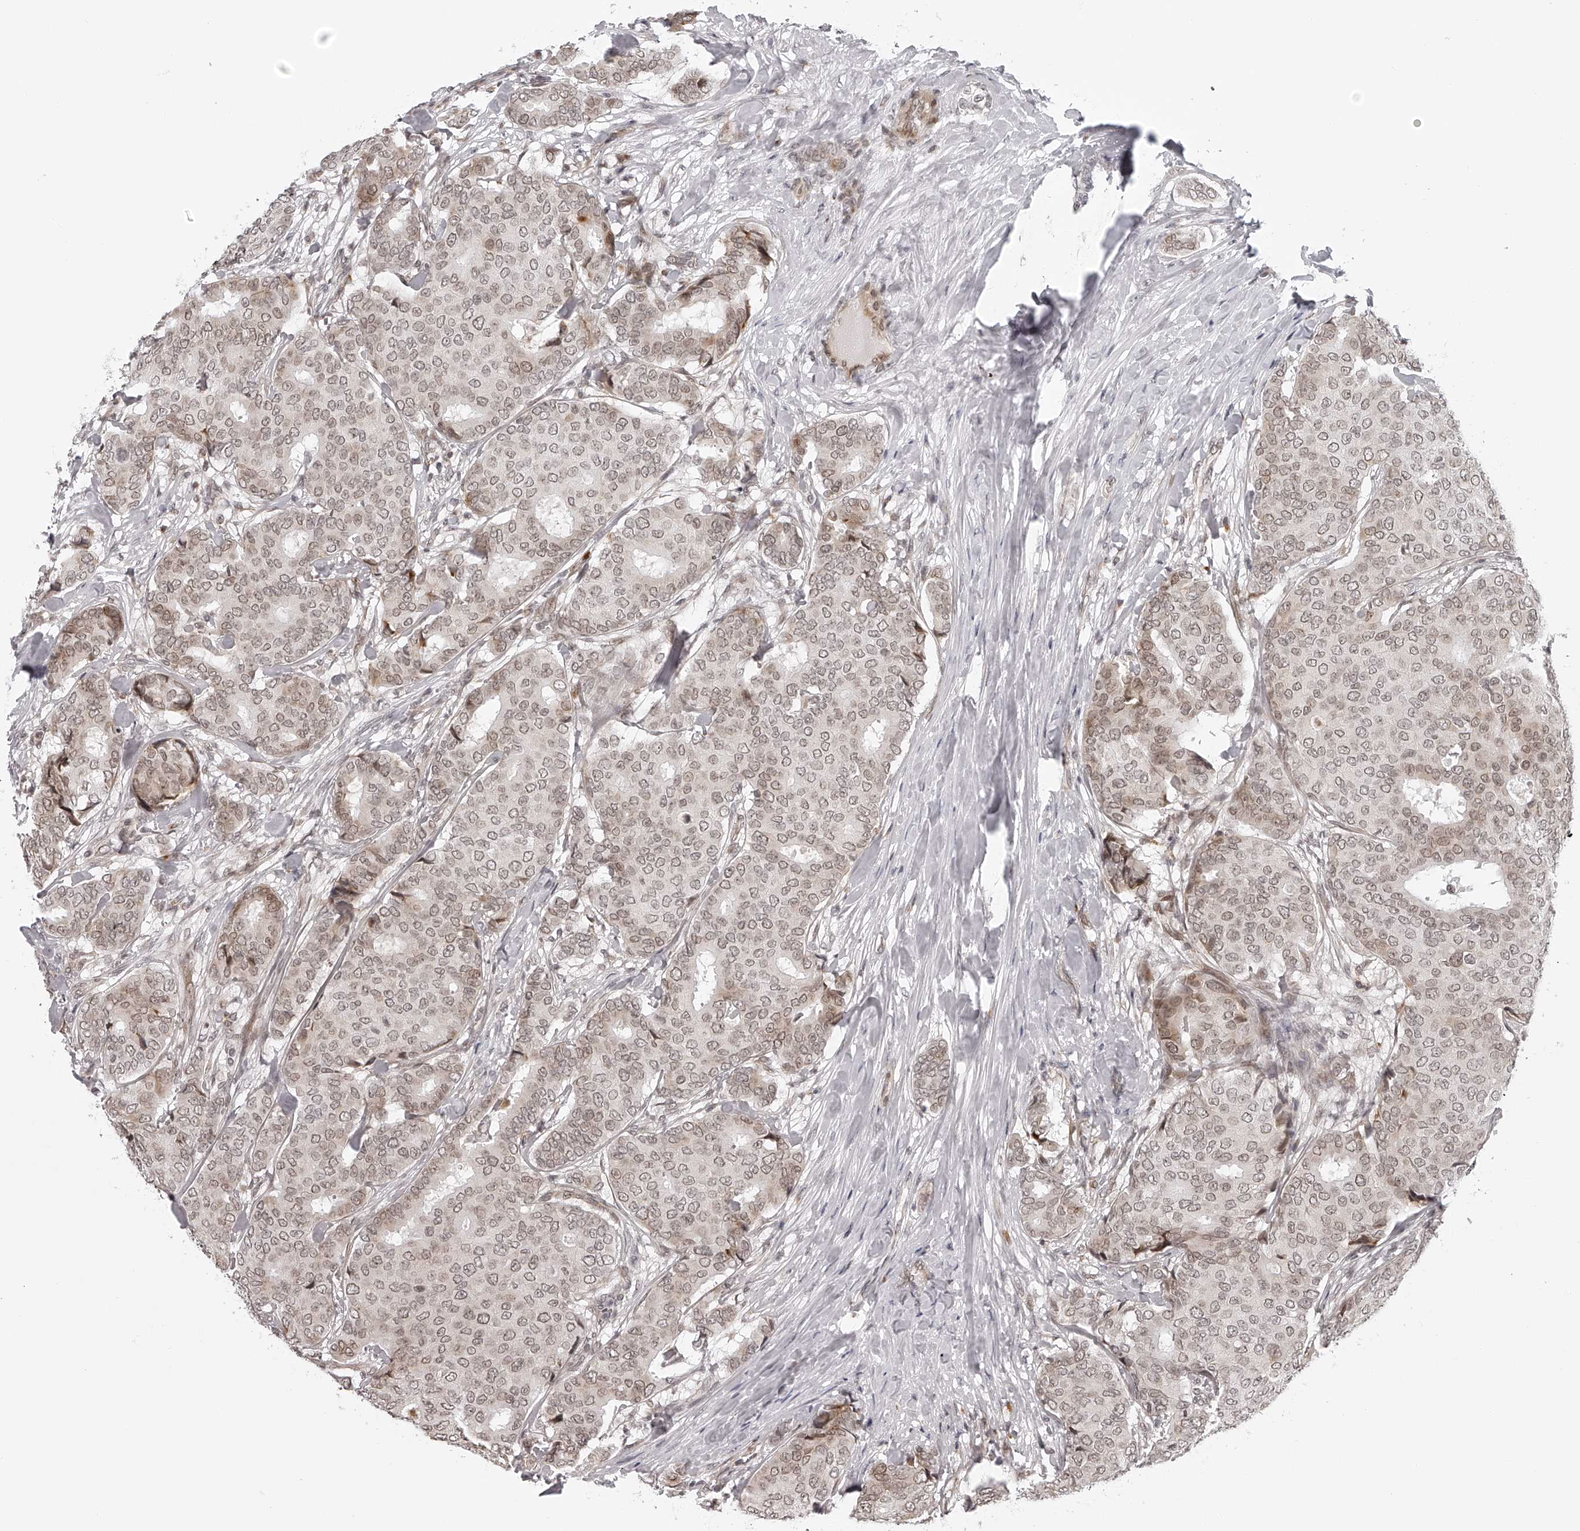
{"staining": {"intensity": "moderate", "quantity": ">75%", "location": "nuclear"}, "tissue": "breast cancer", "cell_type": "Tumor cells", "image_type": "cancer", "snomed": [{"axis": "morphology", "description": "Duct carcinoma"}, {"axis": "topography", "description": "Breast"}], "caption": "The photomicrograph reveals a brown stain indicating the presence of a protein in the nuclear of tumor cells in breast cancer.", "gene": "ODF2L", "patient": {"sex": "female", "age": 75}}